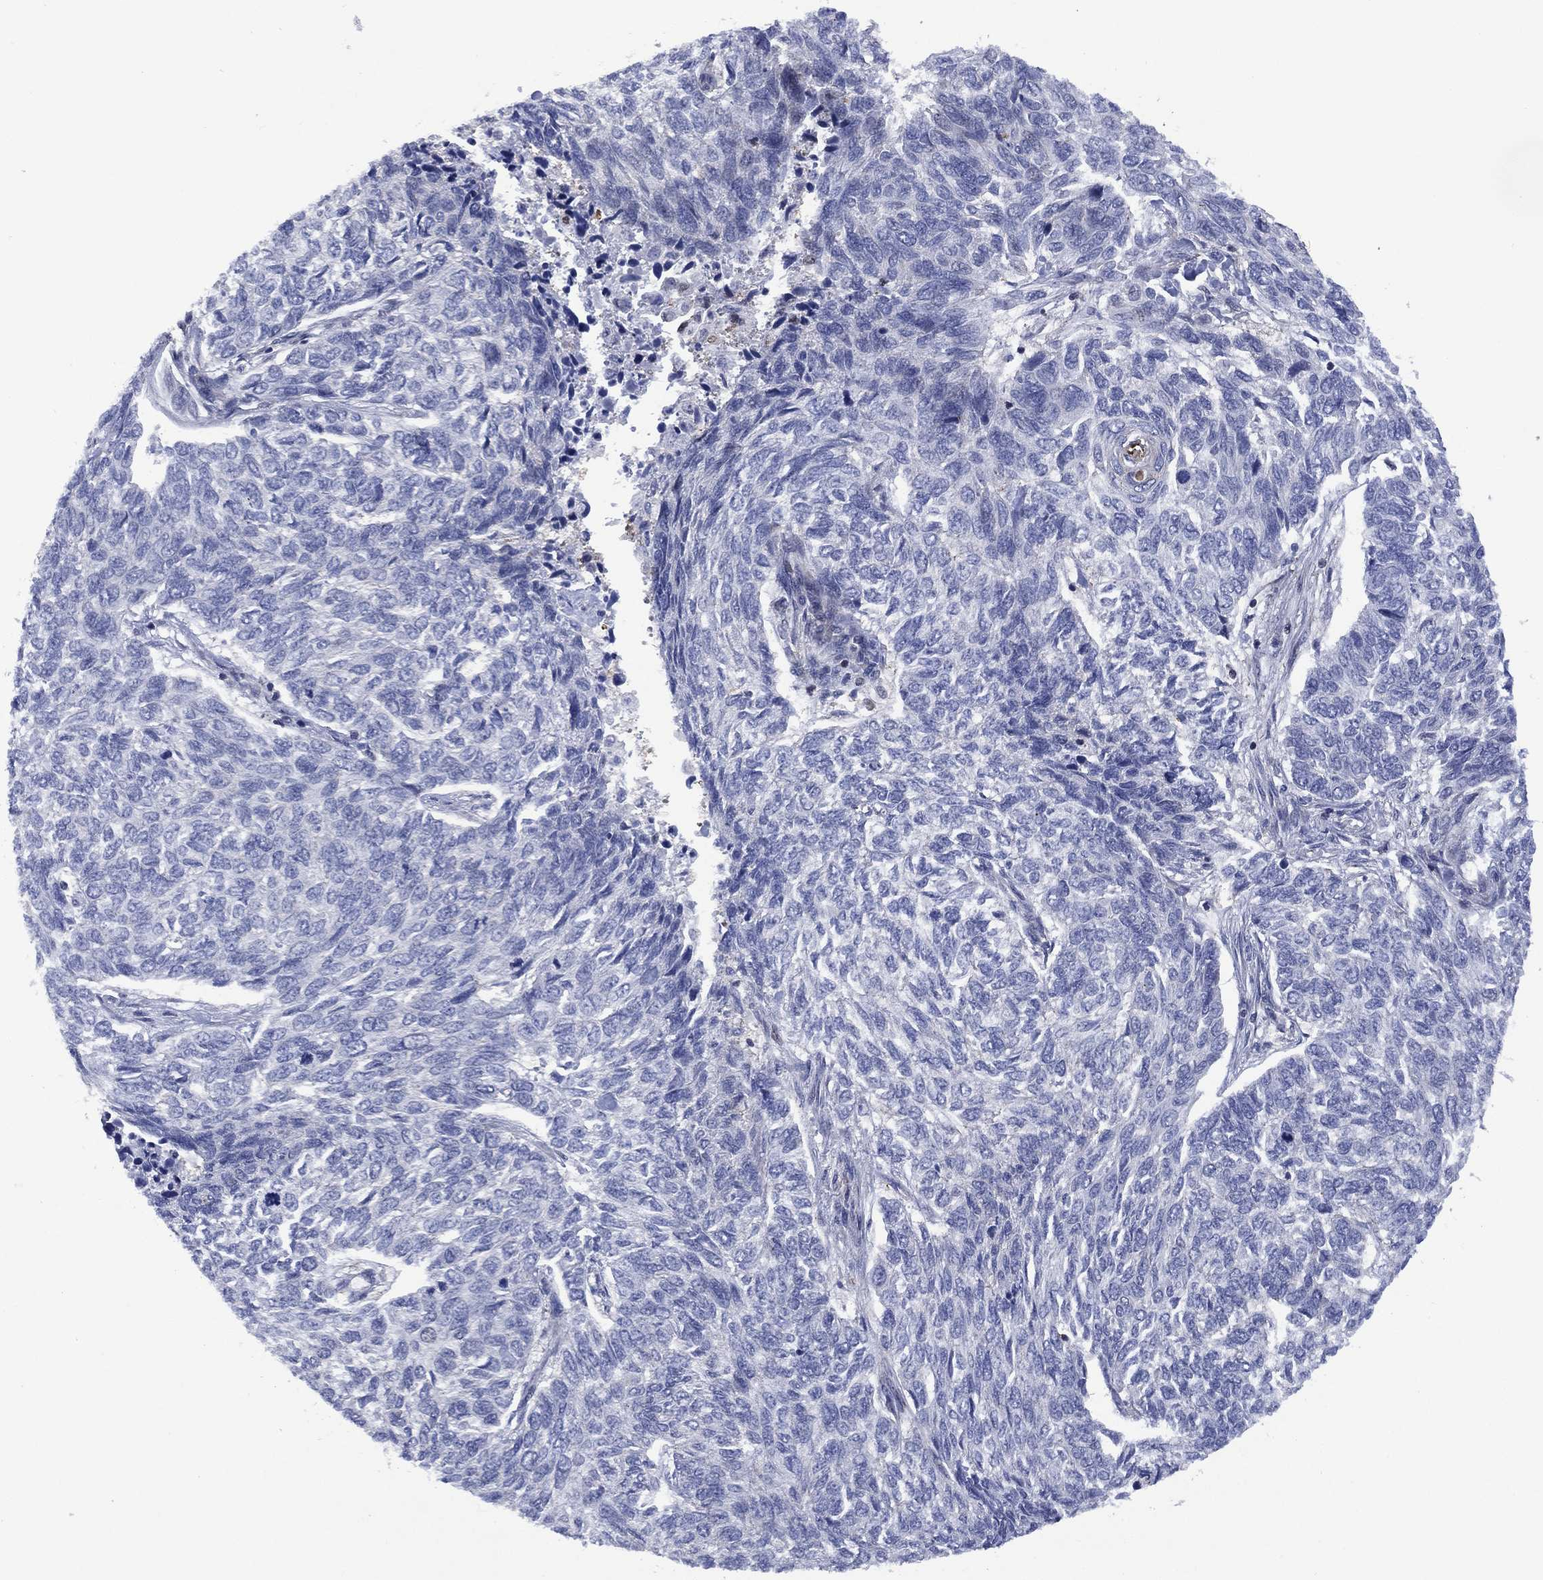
{"staining": {"intensity": "negative", "quantity": "none", "location": "none"}, "tissue": "skin cancer", "cell_type": "Tumor cells", "image_type": "cancer", "snomed": [{"axis": "morphology", "description": "Basal cell carcinoma"}, {"axis": "topography", "description": "Skin"}], "caption": "This is an immunohistochemistry (IHC) histopathology image of human skin basal cell carcinoma. There is no staining in tumor cells.", "gene": "SLC4A4", "patient": {"sex": "female", "age": 65}}